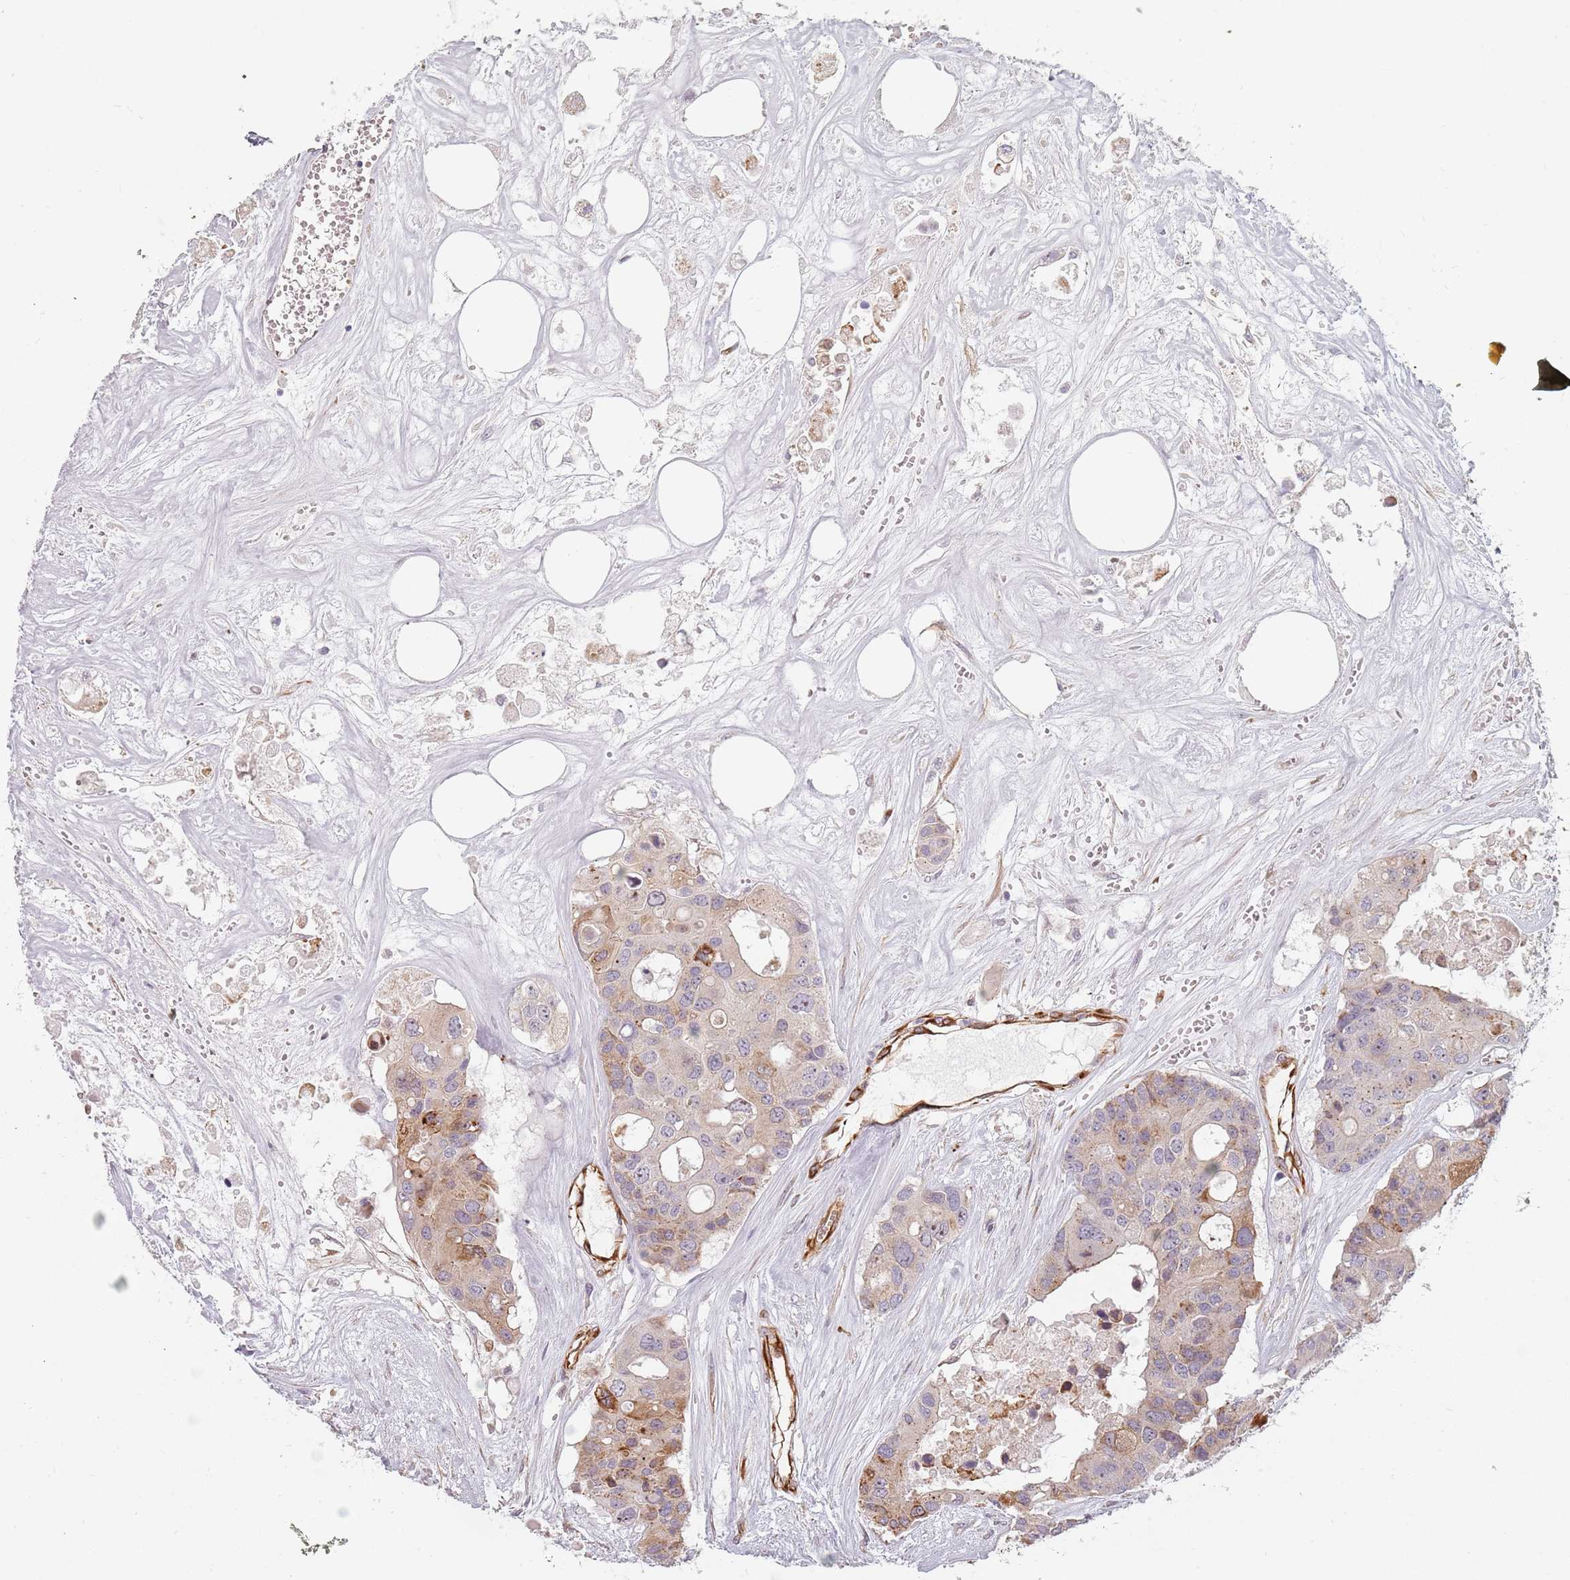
{"staining": {"intensity": "moderate", "quantity": "<25%", "location": "cytoplasmic/membranous"}, "tissue": "colorectal cancer", "cell_type": "Tumor cells", "image_type": "cancer", "snomed": [{"axis": "morphology", "description": "Adenocarcinoma, NOS"}, {"axis": "topography", "description": "Colon"}], "caption": "IHC staining of colorectal adenocarcinoma, which reveals low levels of moderate cytoplasmic/membranous staining in about <25% of tumor cells indicating moderate cytoplasmic/membranous protein staining. The staining was performed using DAB (3,3'-diaminobenzidine) (brown) for protein detection and nuclei were counterstained in hematoxylin (blue).", "gene": "GAS2L3", "patient": {"sex": "male", "age": 77}}